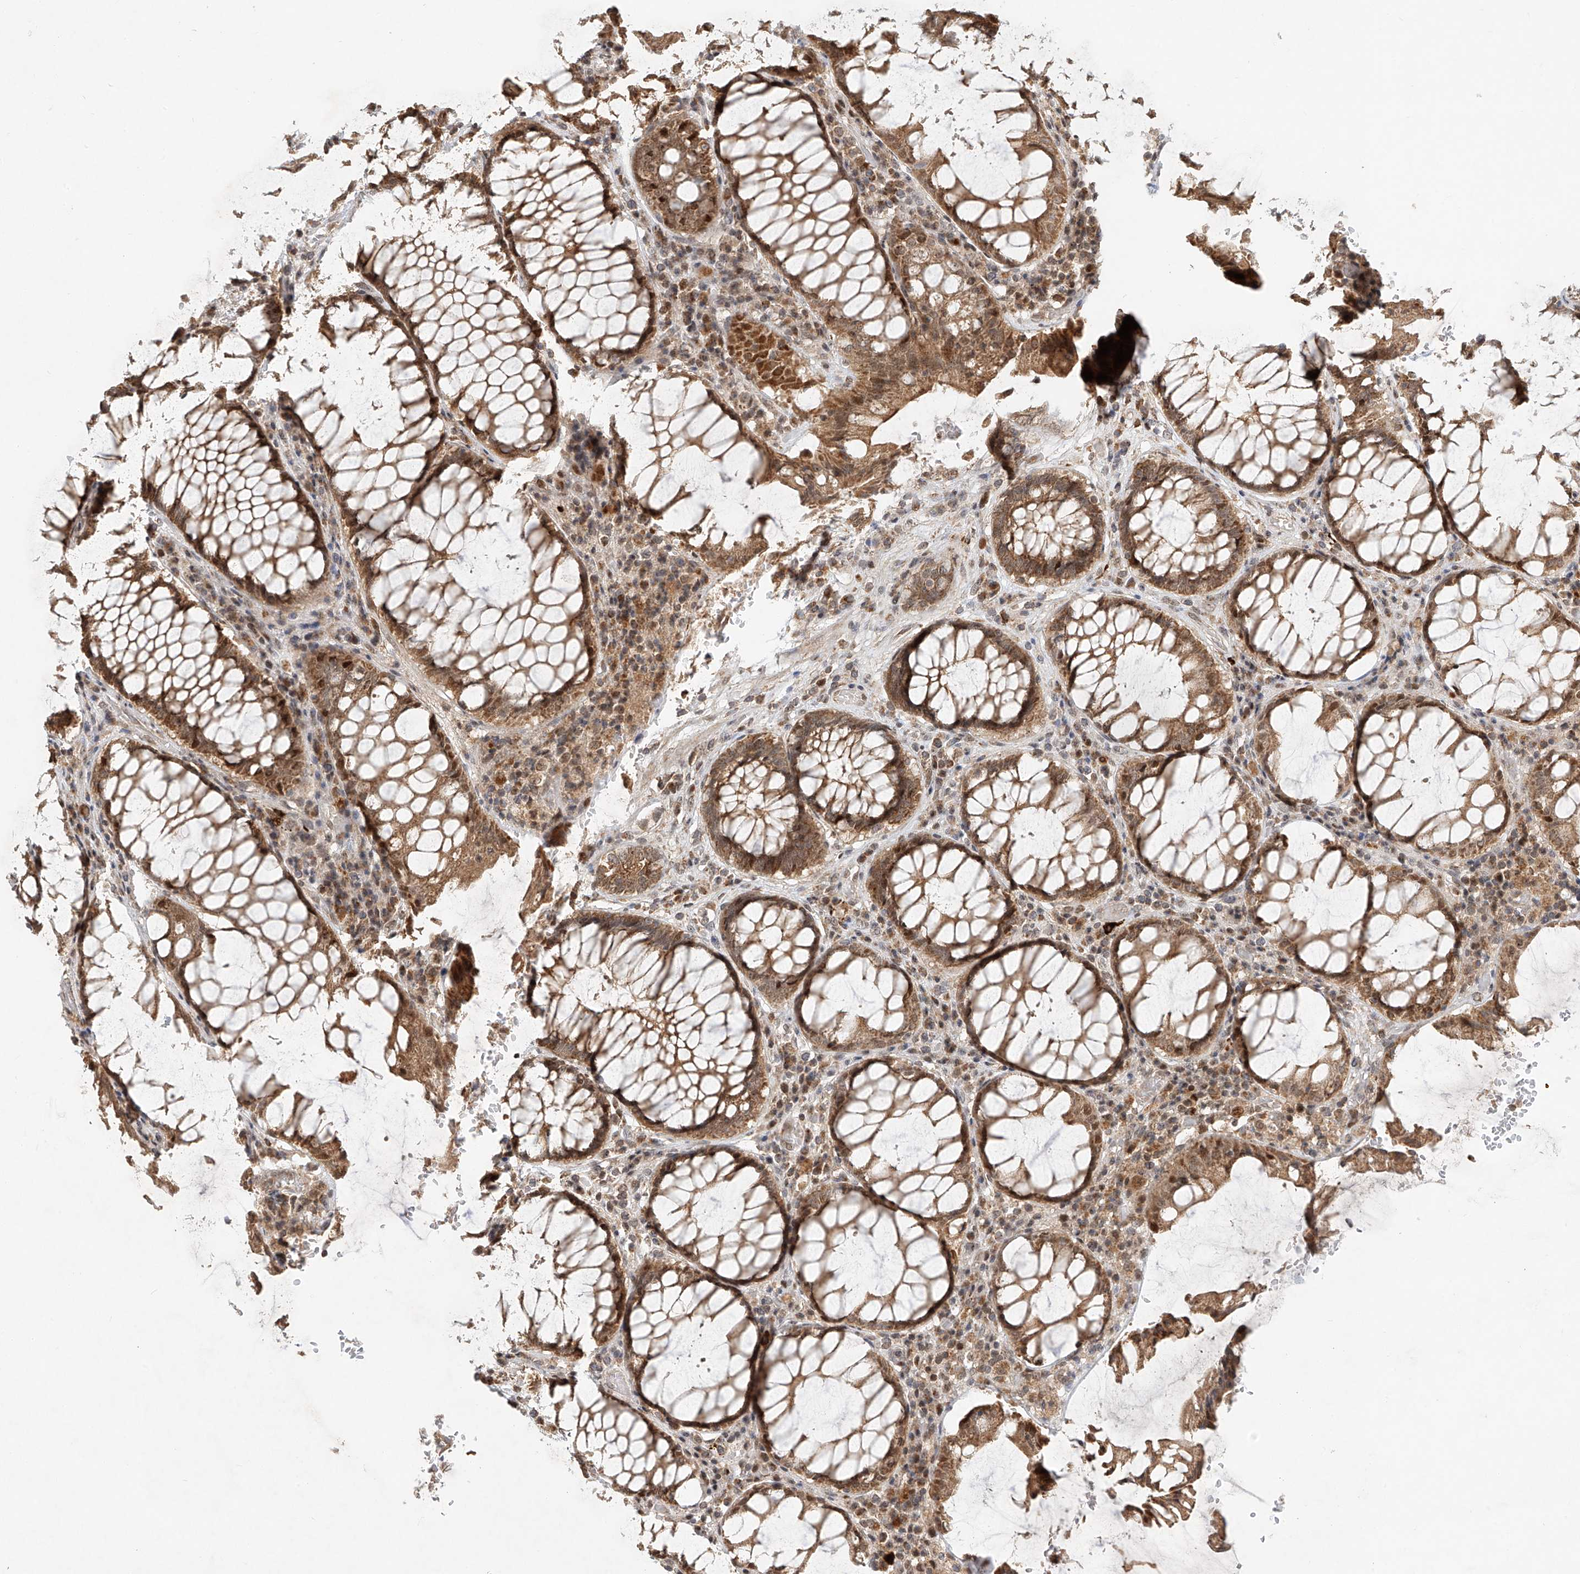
{"staining": {"intensity": "moderate", "quantity": ">75%", "location": "cytoplasmic/membranous,nuclear"}, "tissue": "rectum", "cell_type": "Glandular cells", "image_type": "normal", "snomed": [{"axis": "morphology", "description": "Normal tissue, NOS"}, {"axis": "topography", "description": "Rectum"}], "caption": "This micrograph reveals normal rectum stained with immunohistochemistry (IHC) to label a protein in brown. The cytoplasmic/membranous,nuclear of glandular cells show moderate positivity for the protein. Nuclei are counter-stained blue.", "gene": "SYTL3", "patient": {"sex": "male", "age": 64}}